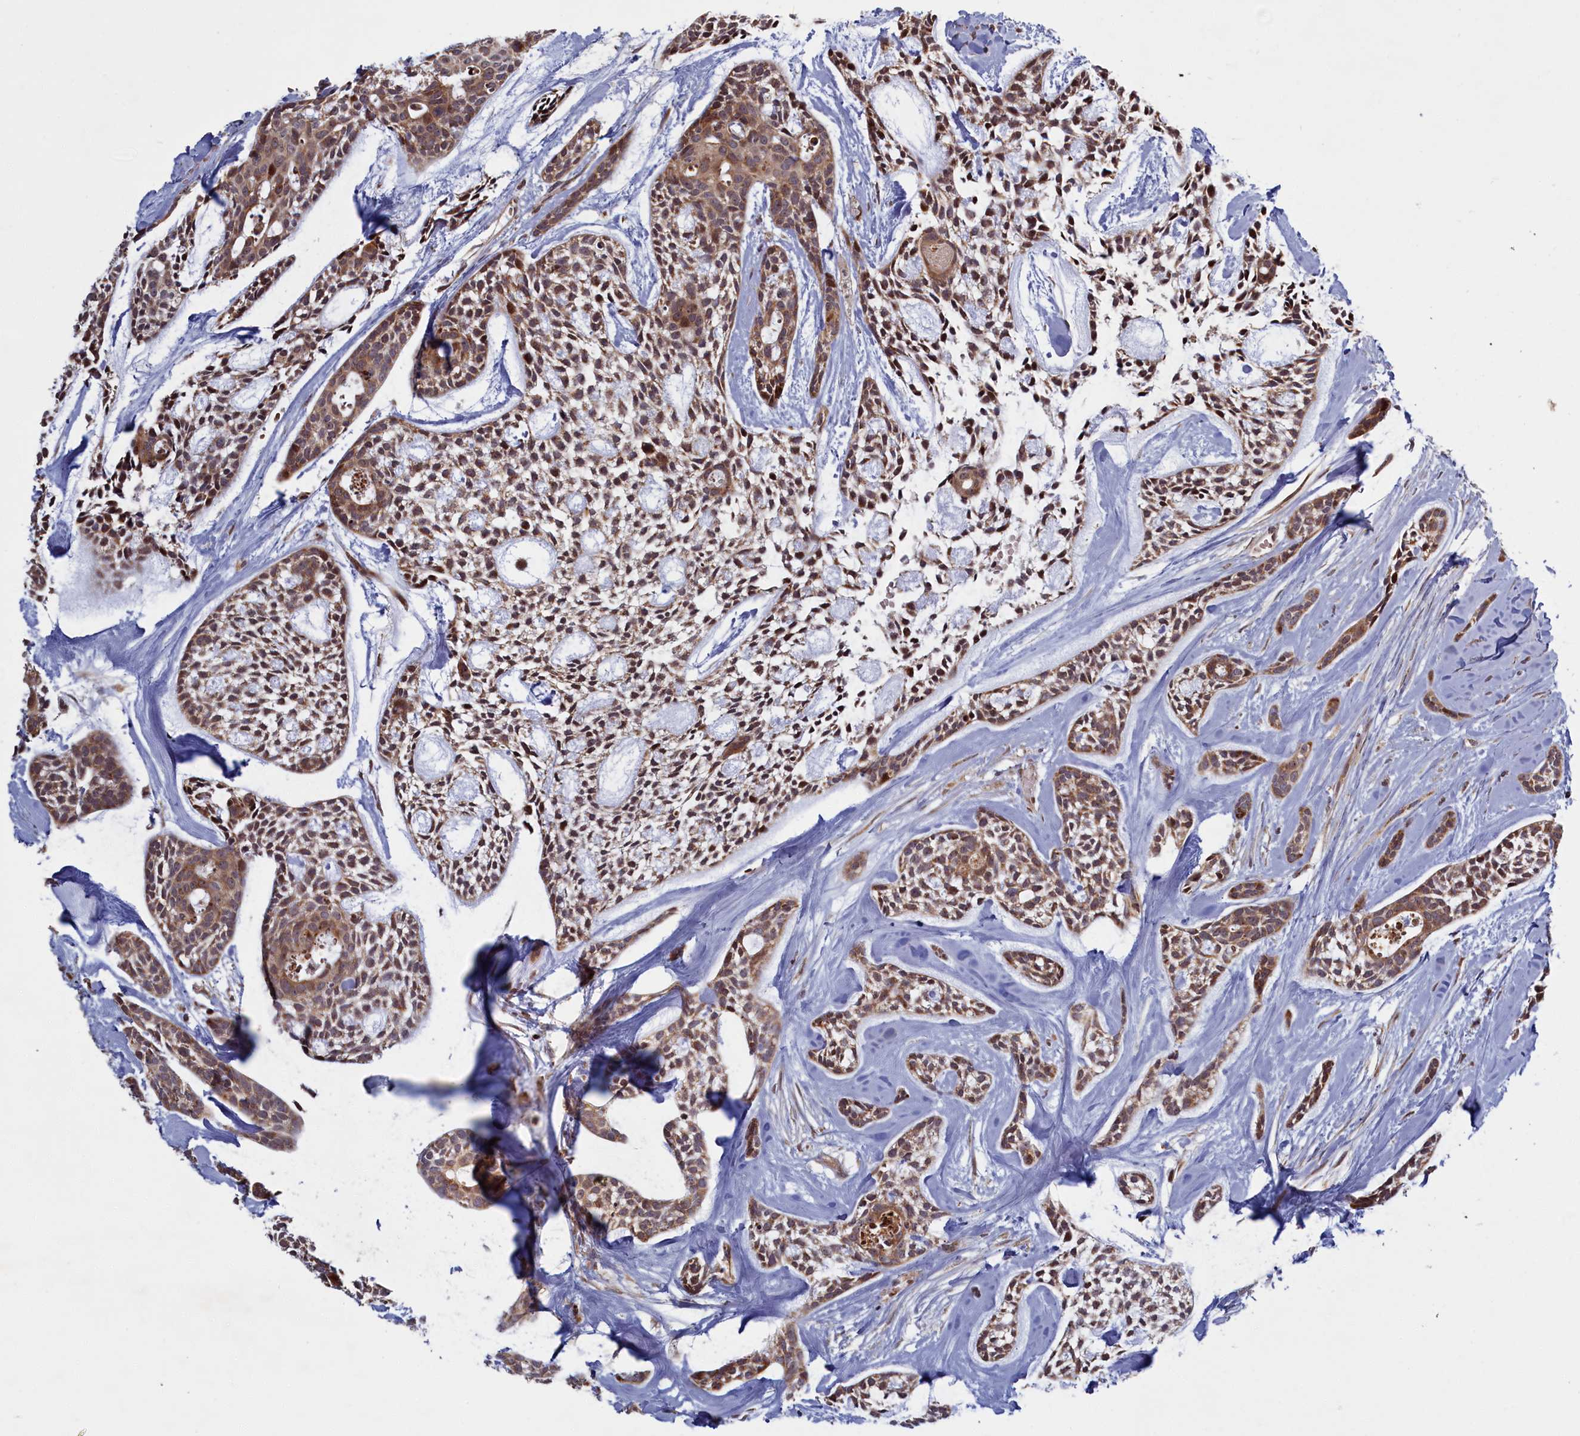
{"staining": {"intensity": "moderate", "quantity": ">75%", "location": "cytoplasmic/membranous,nuclear"}, "tissue": "head and neck cancer", "cell_type": "Tumor cells", "image_type": "cancer", "snomed": [{"axis": "morphology", "description": "Adenocarcinoma, NOS"}, {"axis": "topography", "description": "Subcutis"}, {"axis": "topography", "description": "Head-Neck"}], "caption": "Protein expression analysis of human head and neck cancer reveals moderate cytoplasmic/membranous and nuclear positivity in about >75% of tumor cells. Nuclei are stained in blue.", "gene": "PLA2G10", "patient": {"sex": "female", "age": 73}}